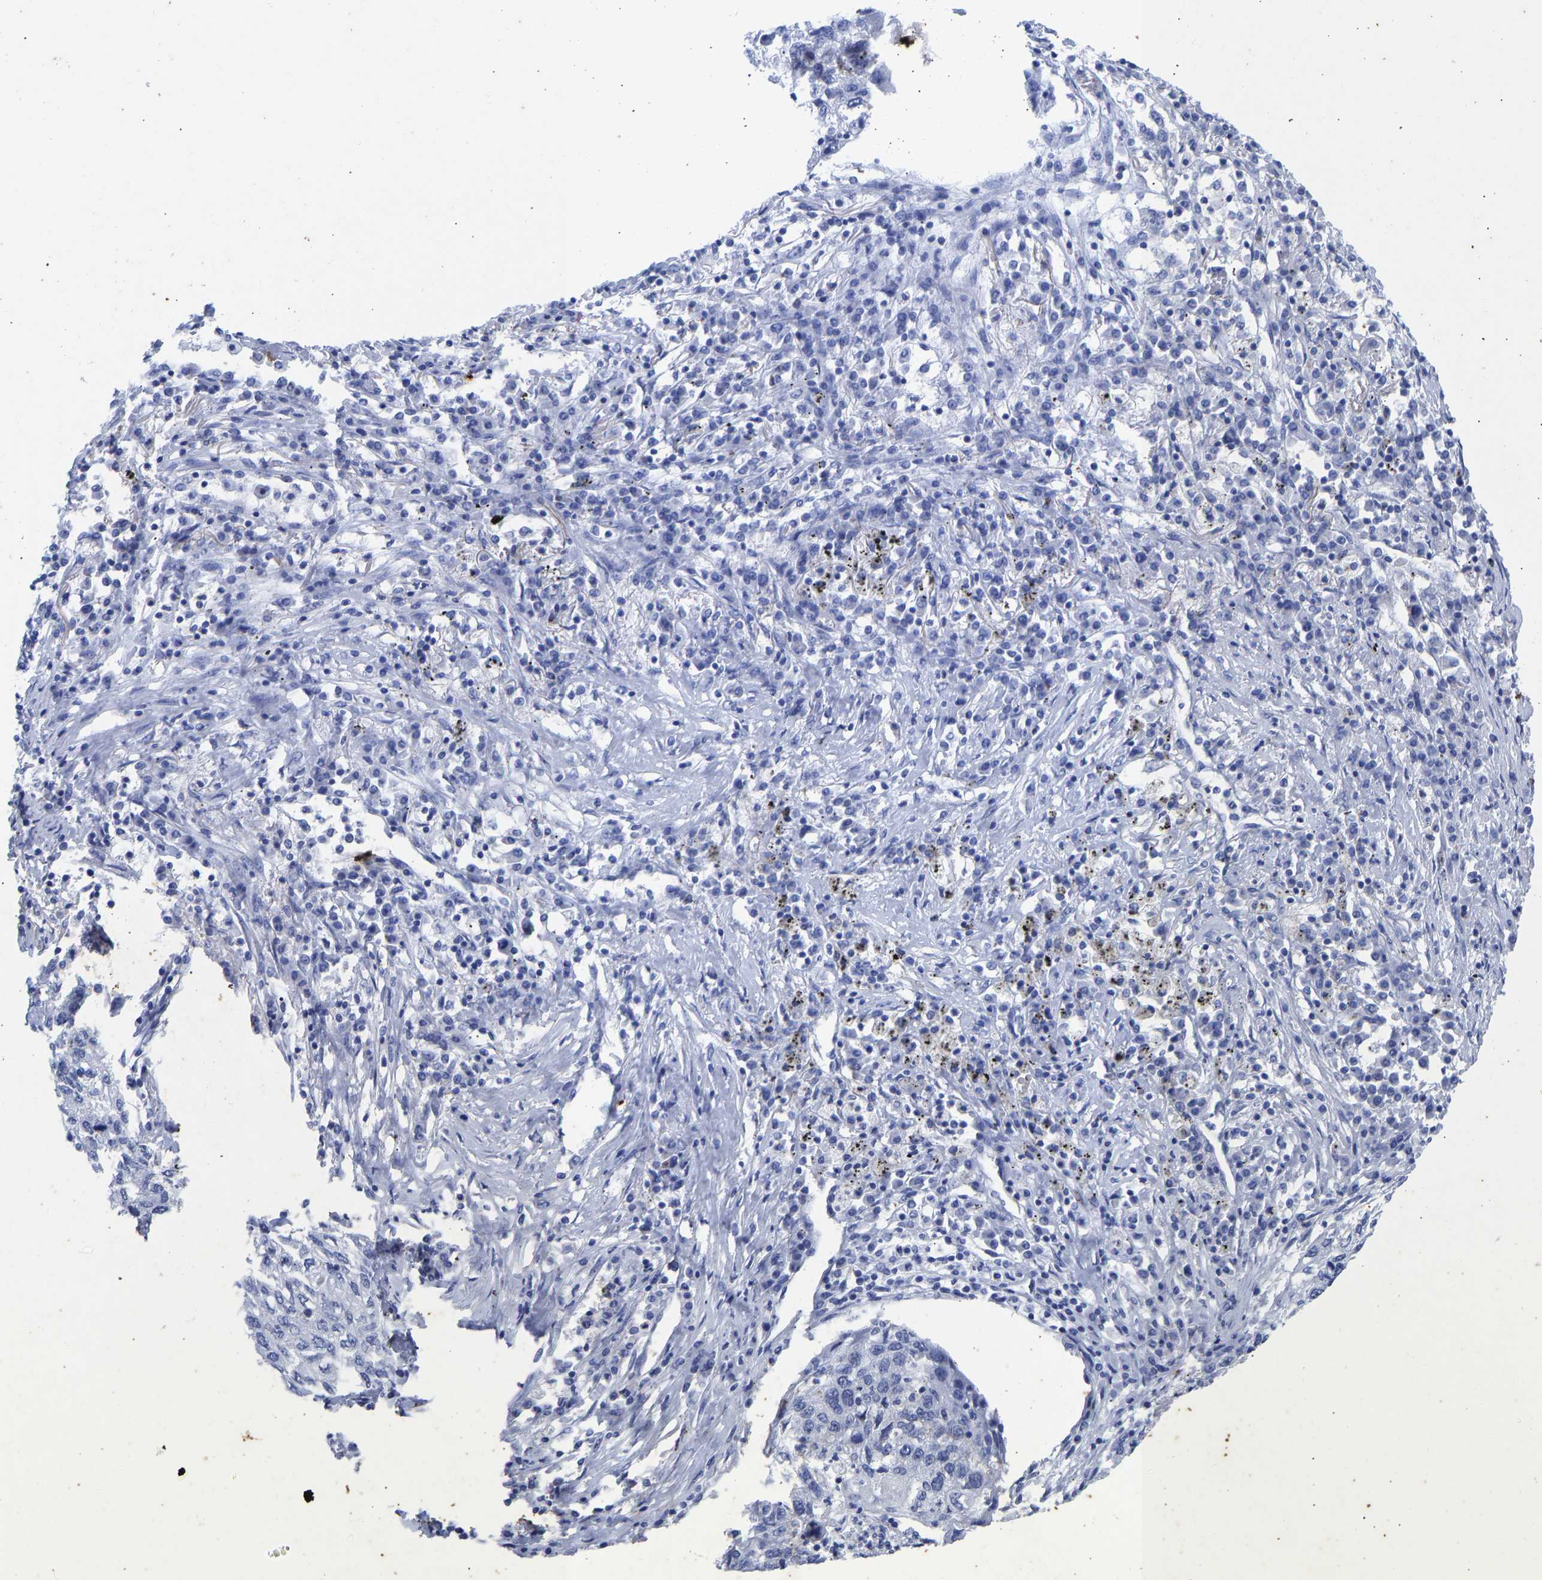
{"staining": {"intensity": "negative", "quantity": "none", "location": "none"}, "tissue": "lung cancer", "cell_type": "Tumor cells", "image_type": "cancer", "snomed": [{"axis": "morphology", "description": "Squamous cell carcinoma, NOS"}, {"axis": "topography", "description": "Lung"}], "caption": "Protein analysis of squamous cell carcinoma (lung) exhibits no significant positivity in tumor cells.", "gene": "KRT1", "patient": {"sex": "female", "age": 63}}